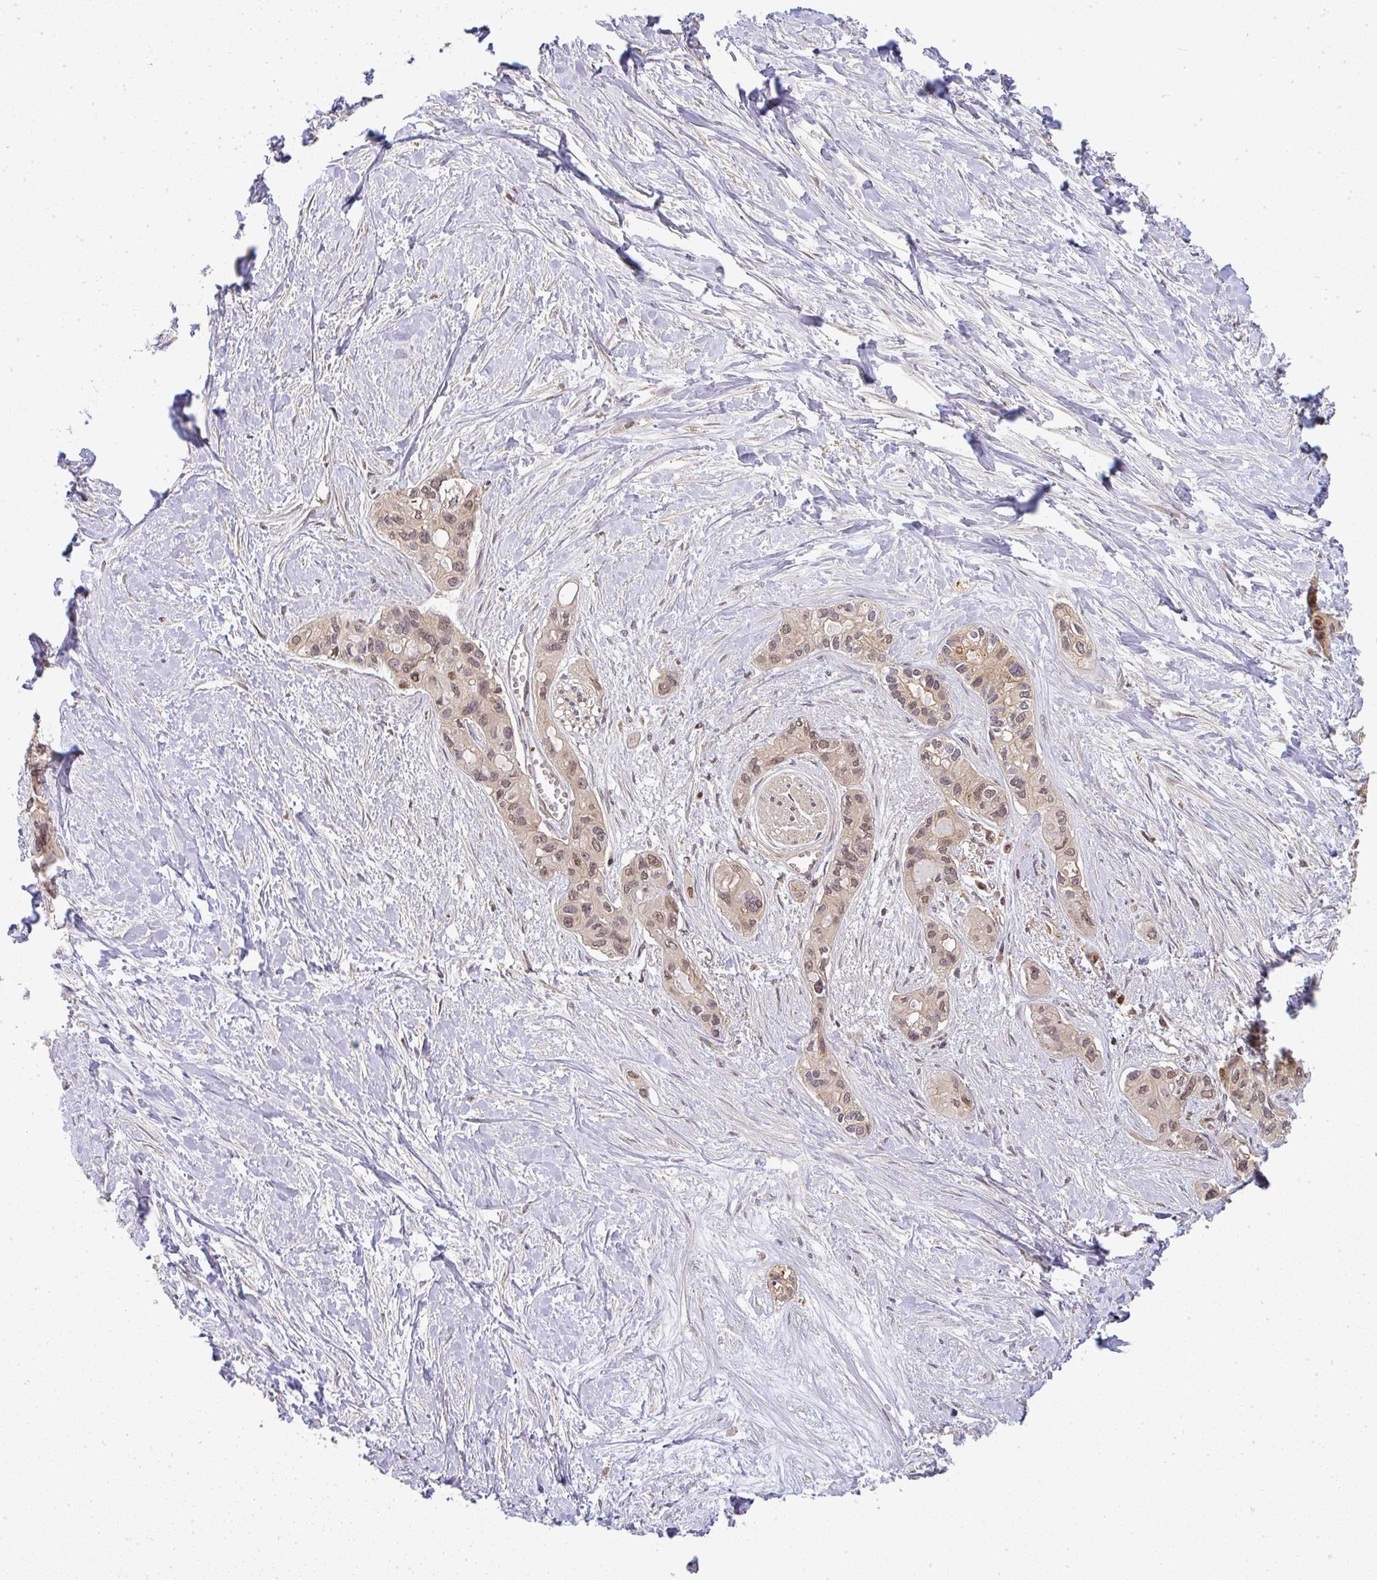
{"staining": {"intensity": "weak", "quantity": ">75%", "location": "cytoplasmic/membranous,nuclear"}, "tissue": "pancreatic cancer", "cell_type": "Tumor cells", "image_type": "cancer", "snomed": [{"axis": "morphology", "description": "Adenocarcinoma, NOS"}, {"axis": "topography", "description": "Pancreas"}], "caption": "Protein analysis of adenocarcinoma (pancreatic) tissue demonstrates weak cytoplasmic/membranous and nuclear staining in approximately >75% of tumor cells.", "gene": "FAM153A", "patient": {"sex": "female", "age": 50}}